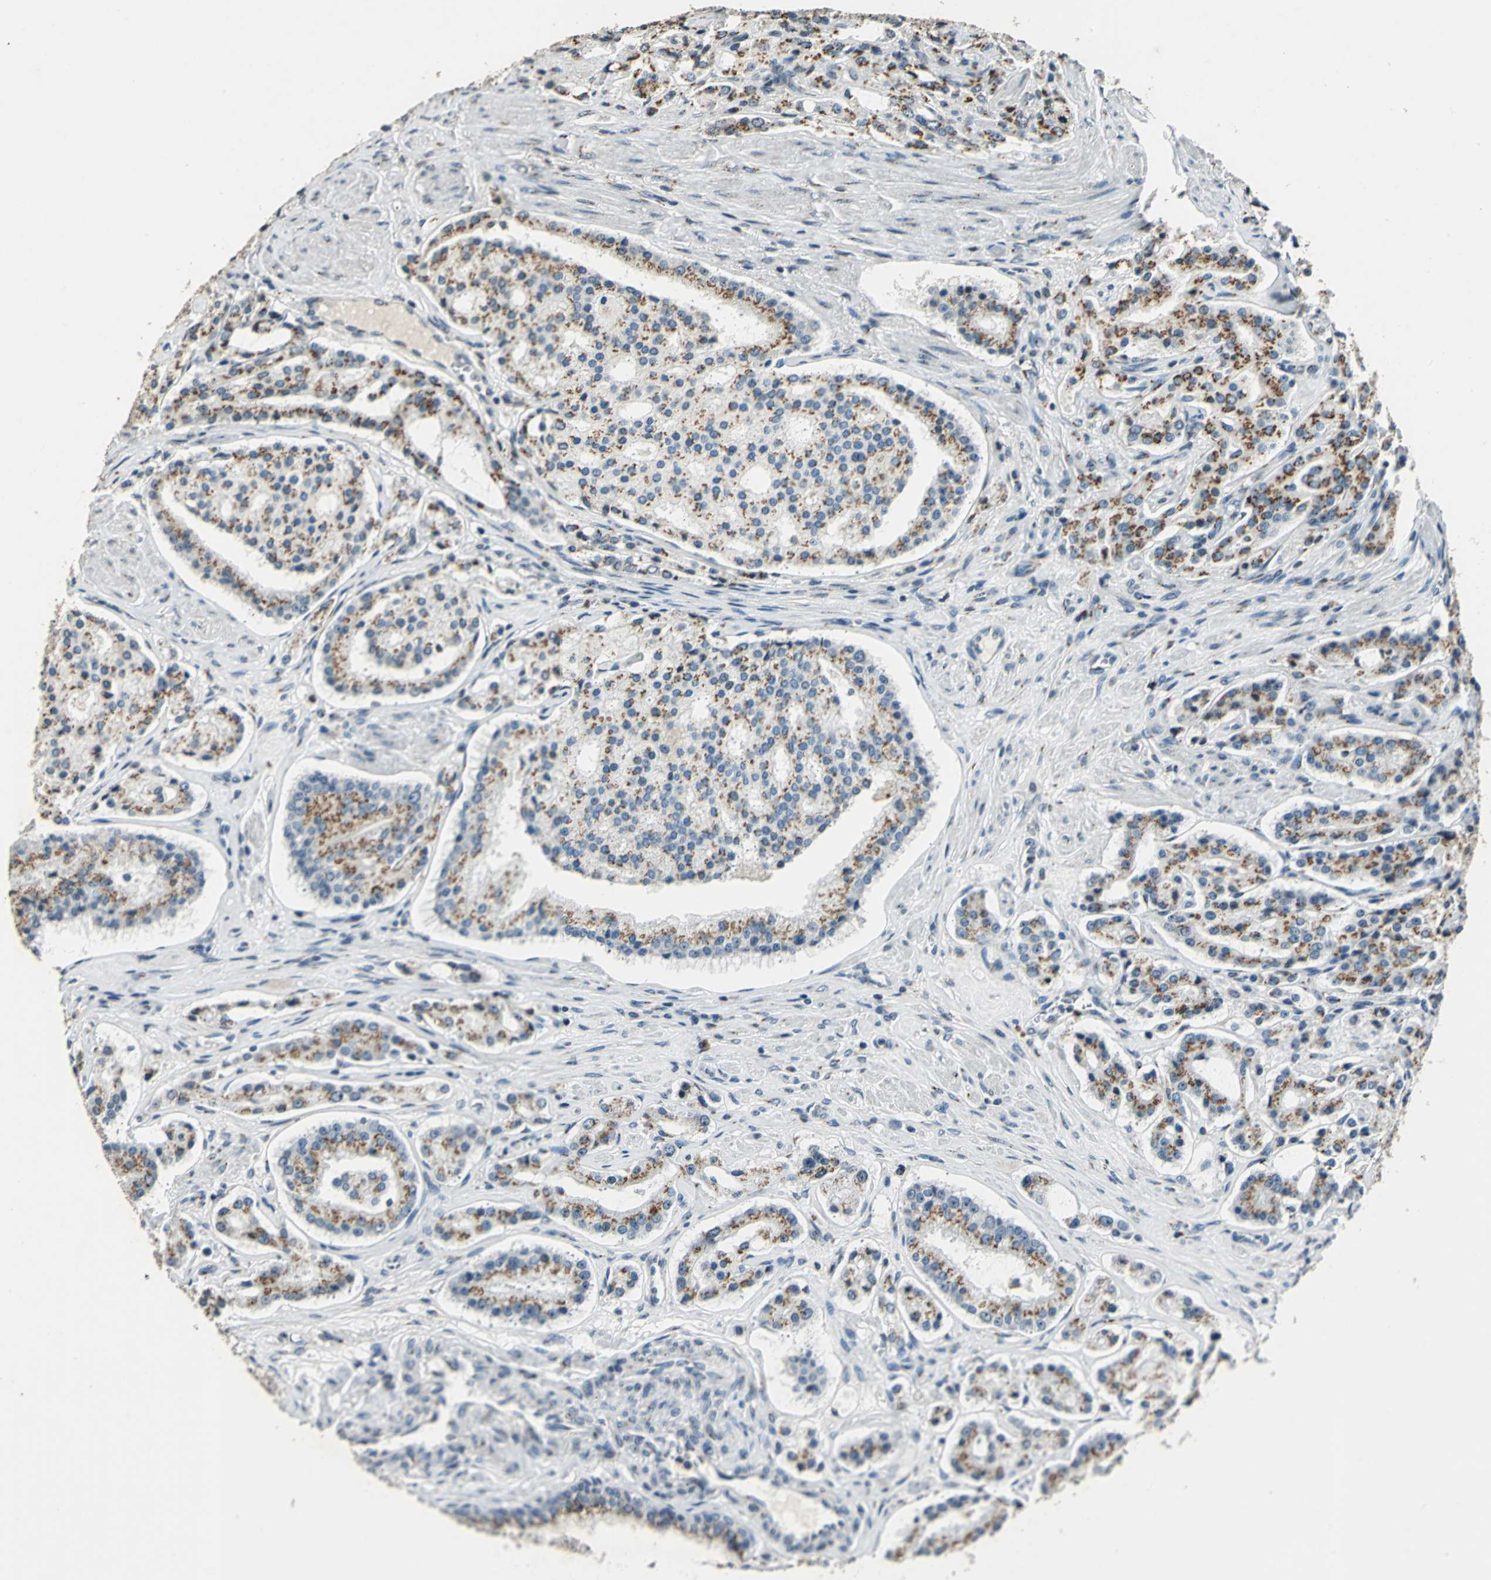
{"staining": {"intensity": "weak", "quantity": ">75%", "location": "cytoplasmic/membranous"}, "tissue": "prostate cancer", "cell_type": "Tumor cells", "image_type": "cancer", "snomed": [{"axis": "morphology", "description": "Adenocarcinoma, Medium grade"}, {"axis": "topography", "description": "Prostate"}], "caption": "Brown immunohistochemical staining in medium-grade adenocarcinoma (prostate) displays weak cytoplasmic/membranous staining in about >75% of tumor cells. (DAB (3,3'-diaminobenzidine) = brown stain, brightfield microscopy at high magnification).", "gene": "TMEM115", "patient": {"sex": "male", "age": 72}}